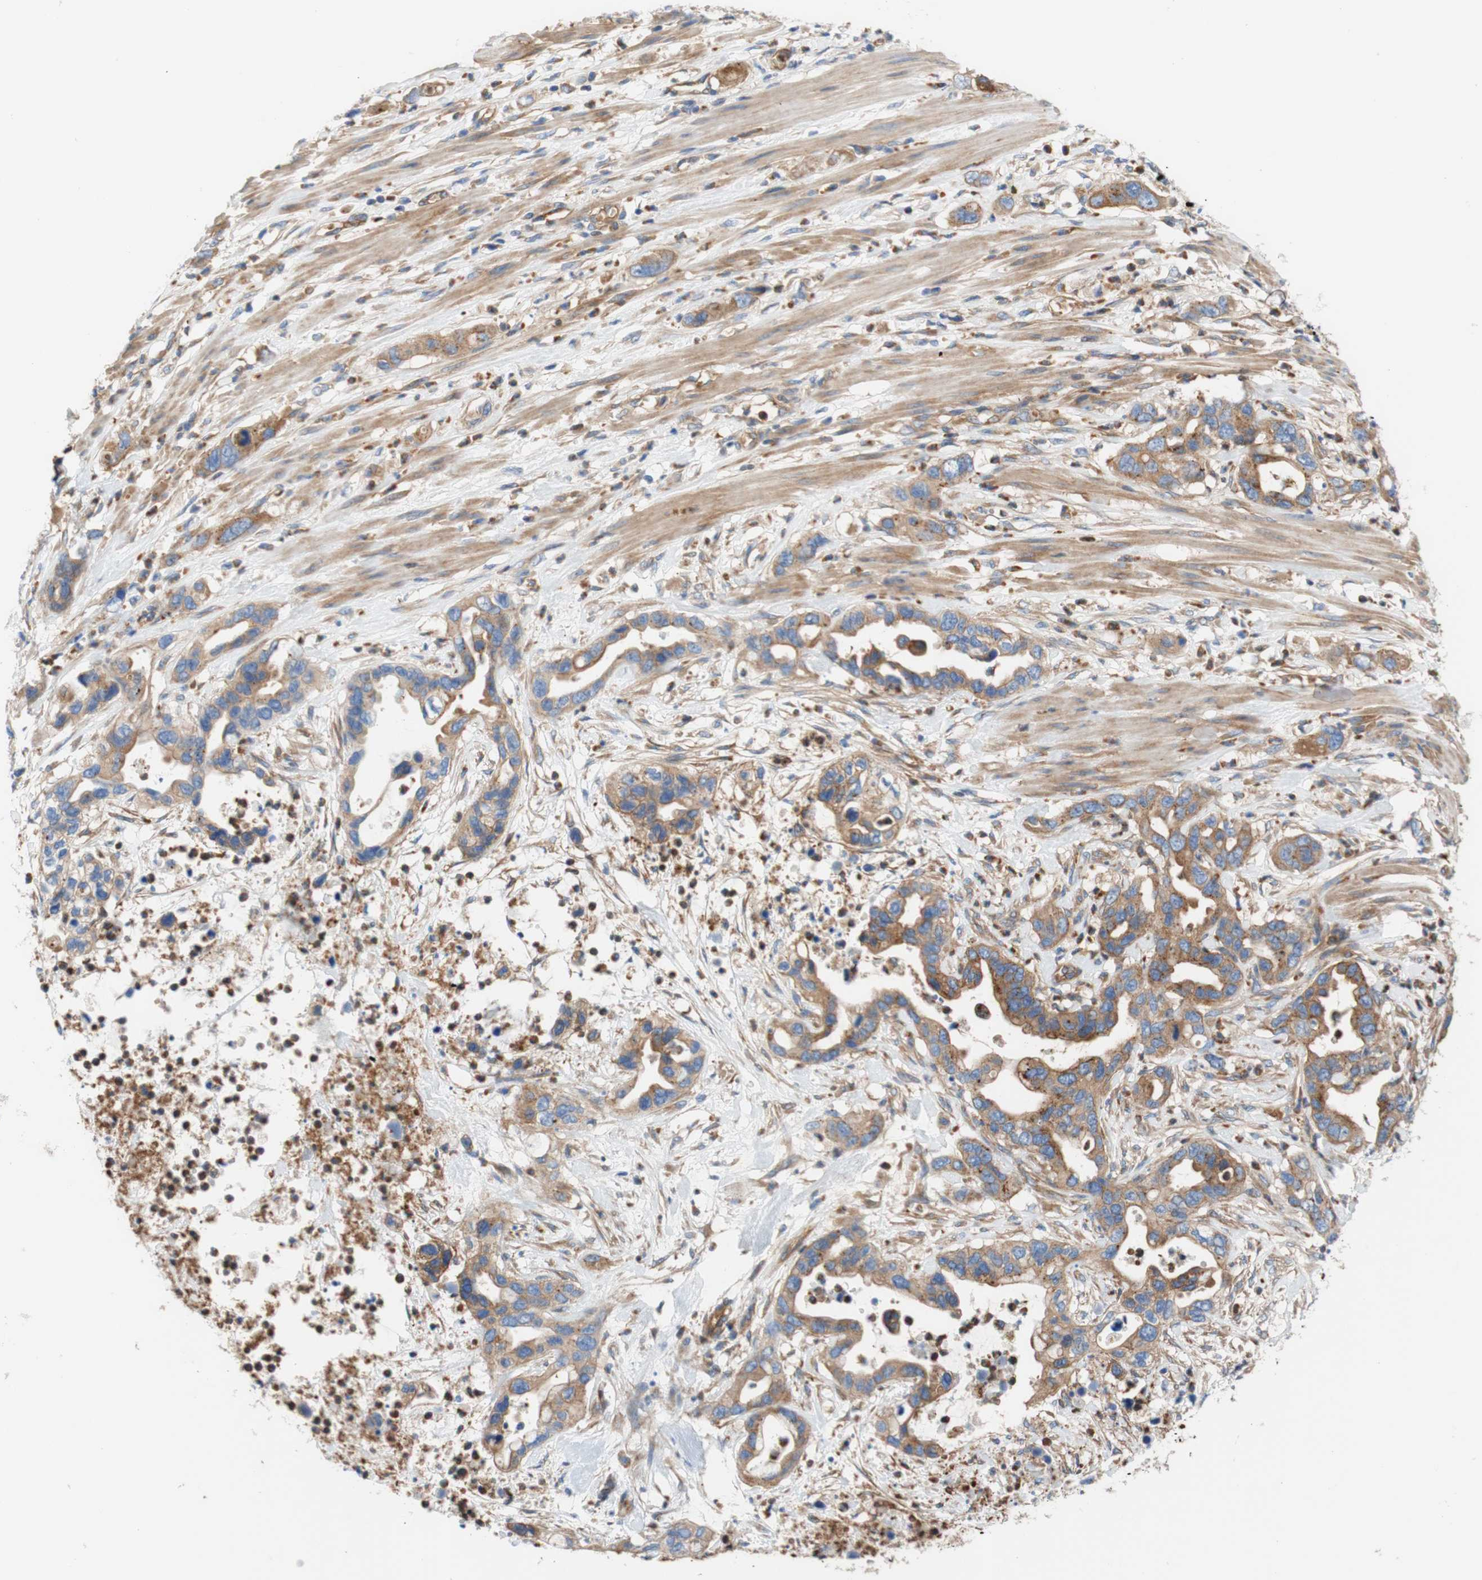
{"staining": {"intensity": "moderate", "quantity": "25%-75%", "location": "cytoplasmic/membranous"}, "tissue": "pancreatic cancer", "cell_type": "Tumor cells", "image_type": "cancer", "snomed": [{"axis": "morphology", "description": "Adenocarcinoma, NOS"}, {"axis": "topography", "description": "Pancreas"}], "caption": "Immunohistochemistry histopathology image of adenocarcinoma (pancreatic) stained for a protein (brown), which reveals medium levels of moderate cytoplasmic/membranous staining in about 25%-75% of tumor cells.", "gene": "STOM", "patient": {"sex": "female", "age": 71}}